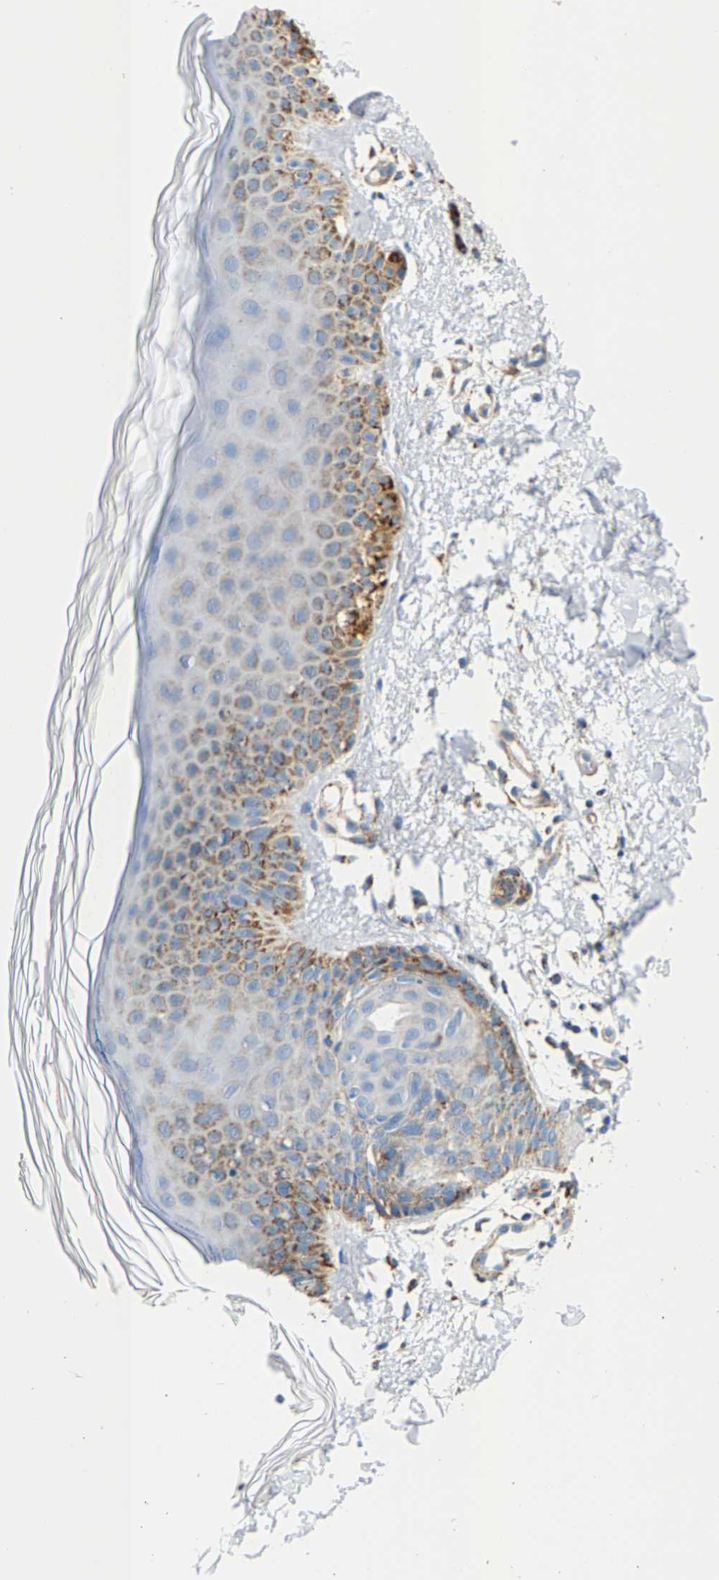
{"staining": {"intensity": "weak", "quantity": ">75%", "location": "cytoplasmic/membranous"}, "tissue": "skin", "cell_type": "Fibroblasts", "image_type": "normal", "snomed": [{"axis": "morphology", "description": "Normal tissue, NOS"}, {"axis": "morphology", "description": "Malignant melanoma, NOS"}, {"axis": "topography", "description": "Skin"}], "caption": "Immunohistochemistry image of benign skin stained for a protein (brown), which displays low levels of weak cytoplasmic/membranous positivity in about >75% of fibroblasts.", "gene": "SHMT2", "patient": {"sex": "male", "age": 83}}